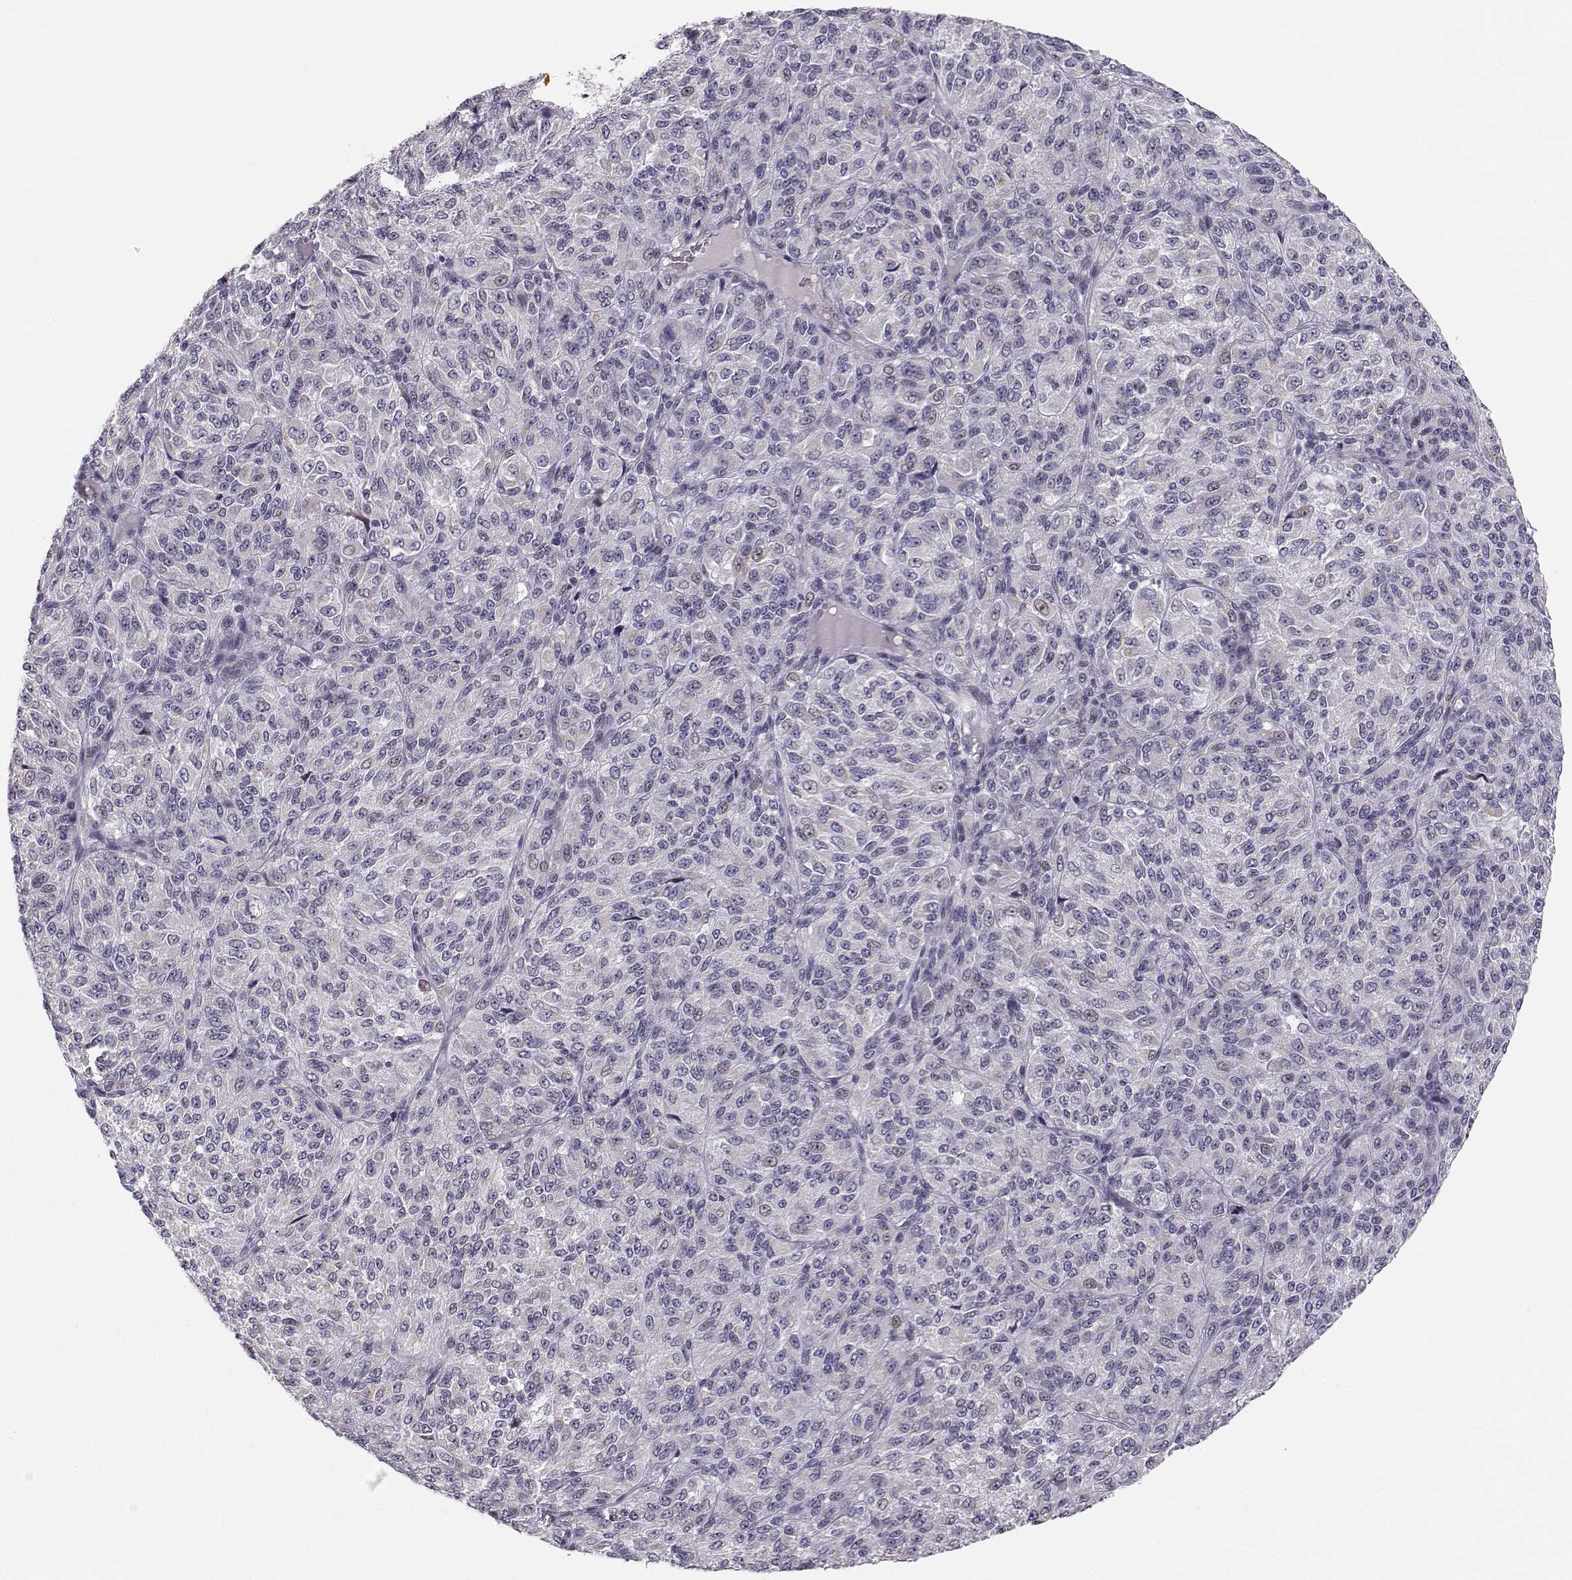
{"staining": {"intensity": "negative", "quantity": "none", "location": "none"}, "tissue": "melanoma", "cell_type": "Tumor cells", "image_type": "cancer", "snomed": [{"axis": "morphology", "description": "Malignant melanoma, Metastatic site"}, {"axis": "topography", "description": "Brain"}], "caption": "A micrograph of human melanoma is negative for staining in tumor cells.", "gene": "HTR7", "patient": {"sex": "female", "age": 56}}